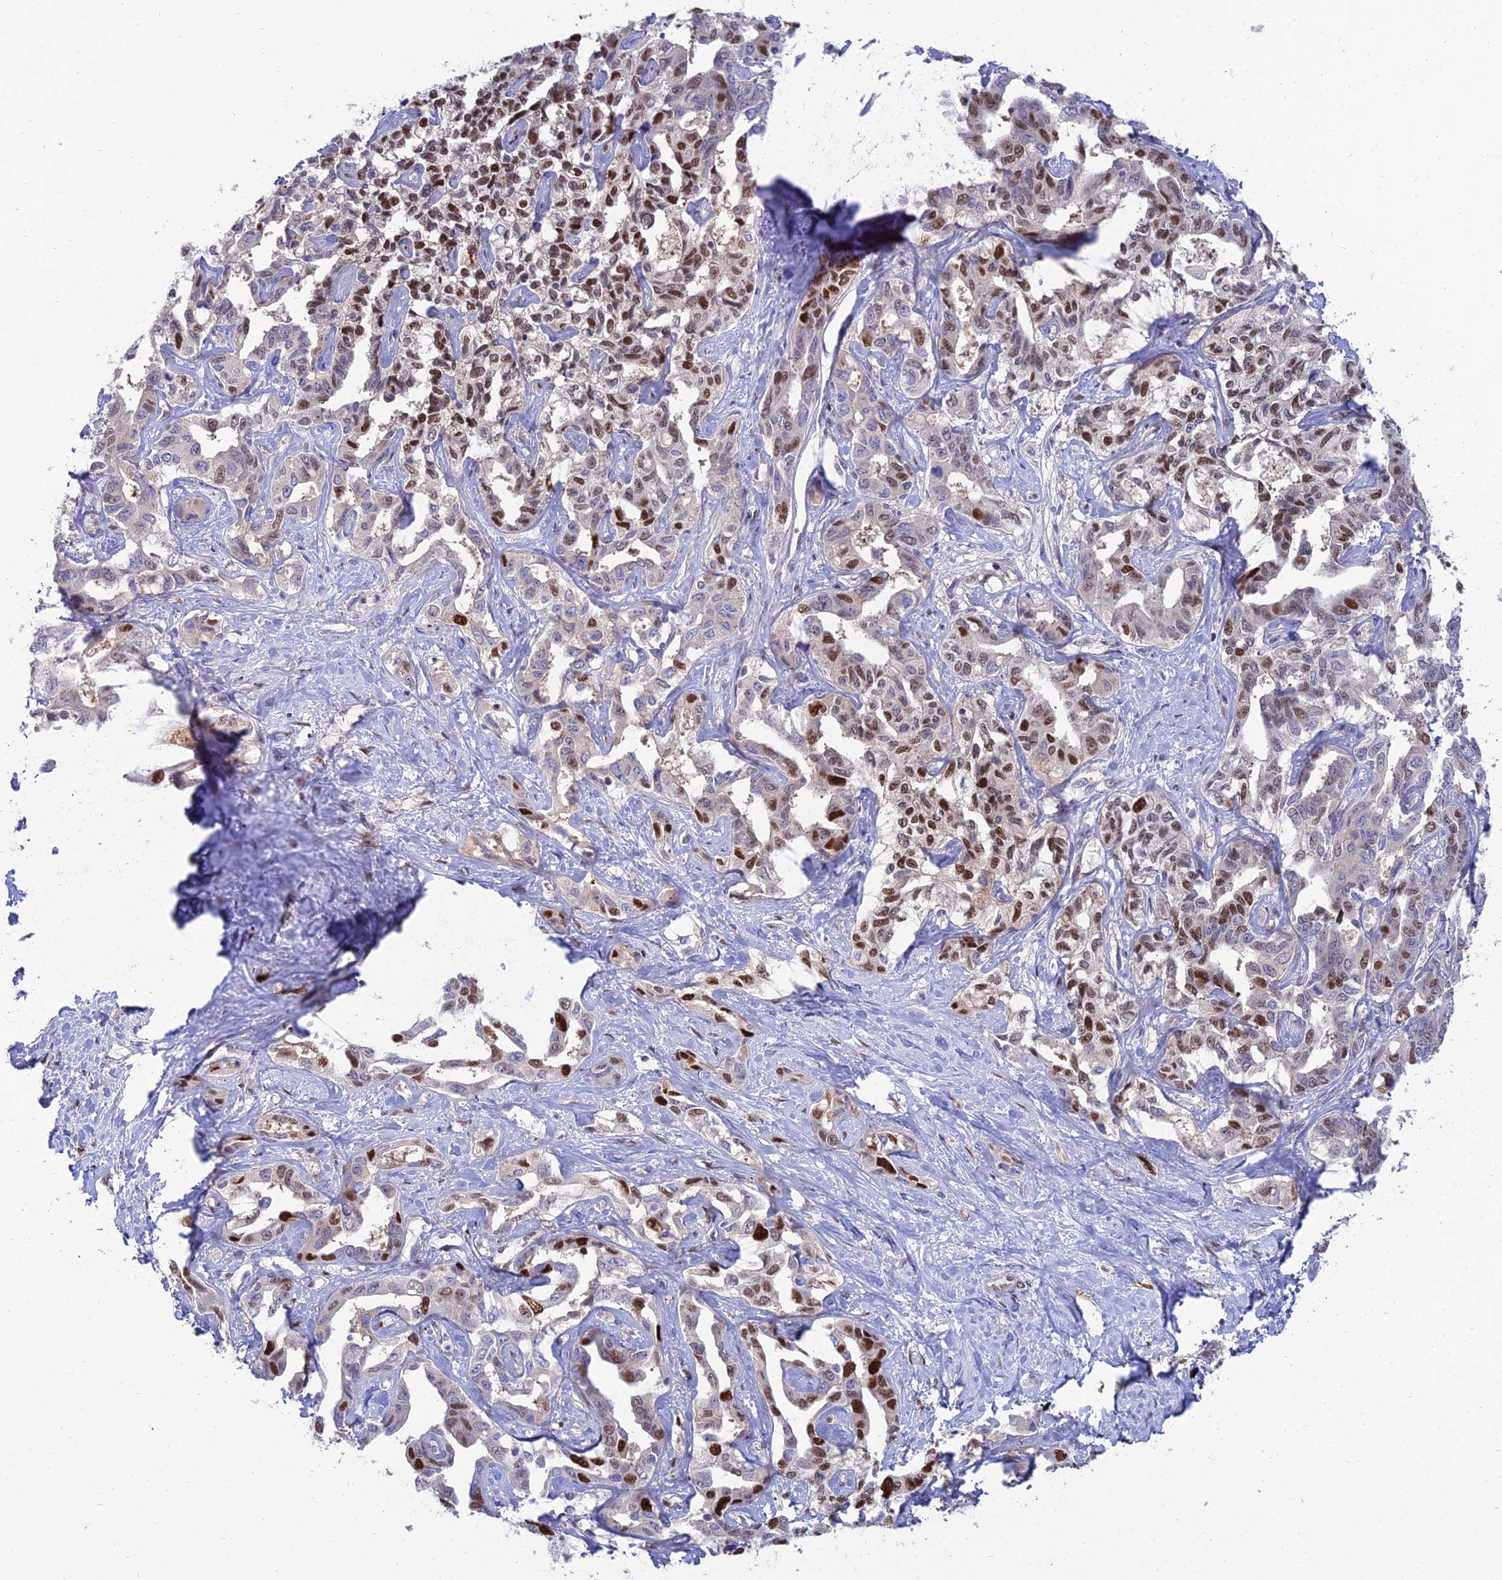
{"staining": {"intensity": "strong", "quantity": "25%-75%", "location": "nuclear"}, "tissue": "liver cancer", "cell_type": "Tumor cells", "image_type": "cancer", "snomed": [{"axis": "morphology", "description": "Cholangiocarcinoma"}, {"axis": "topography", "description": "Liver"}], "caption": "A high amount of strong nuclear expression is present in about 25%-75% of tumor cells in liver cholangiocarcinoma tissue.", "gene": "DNPEP", "patient": {"sex": "male", "age": 59}}